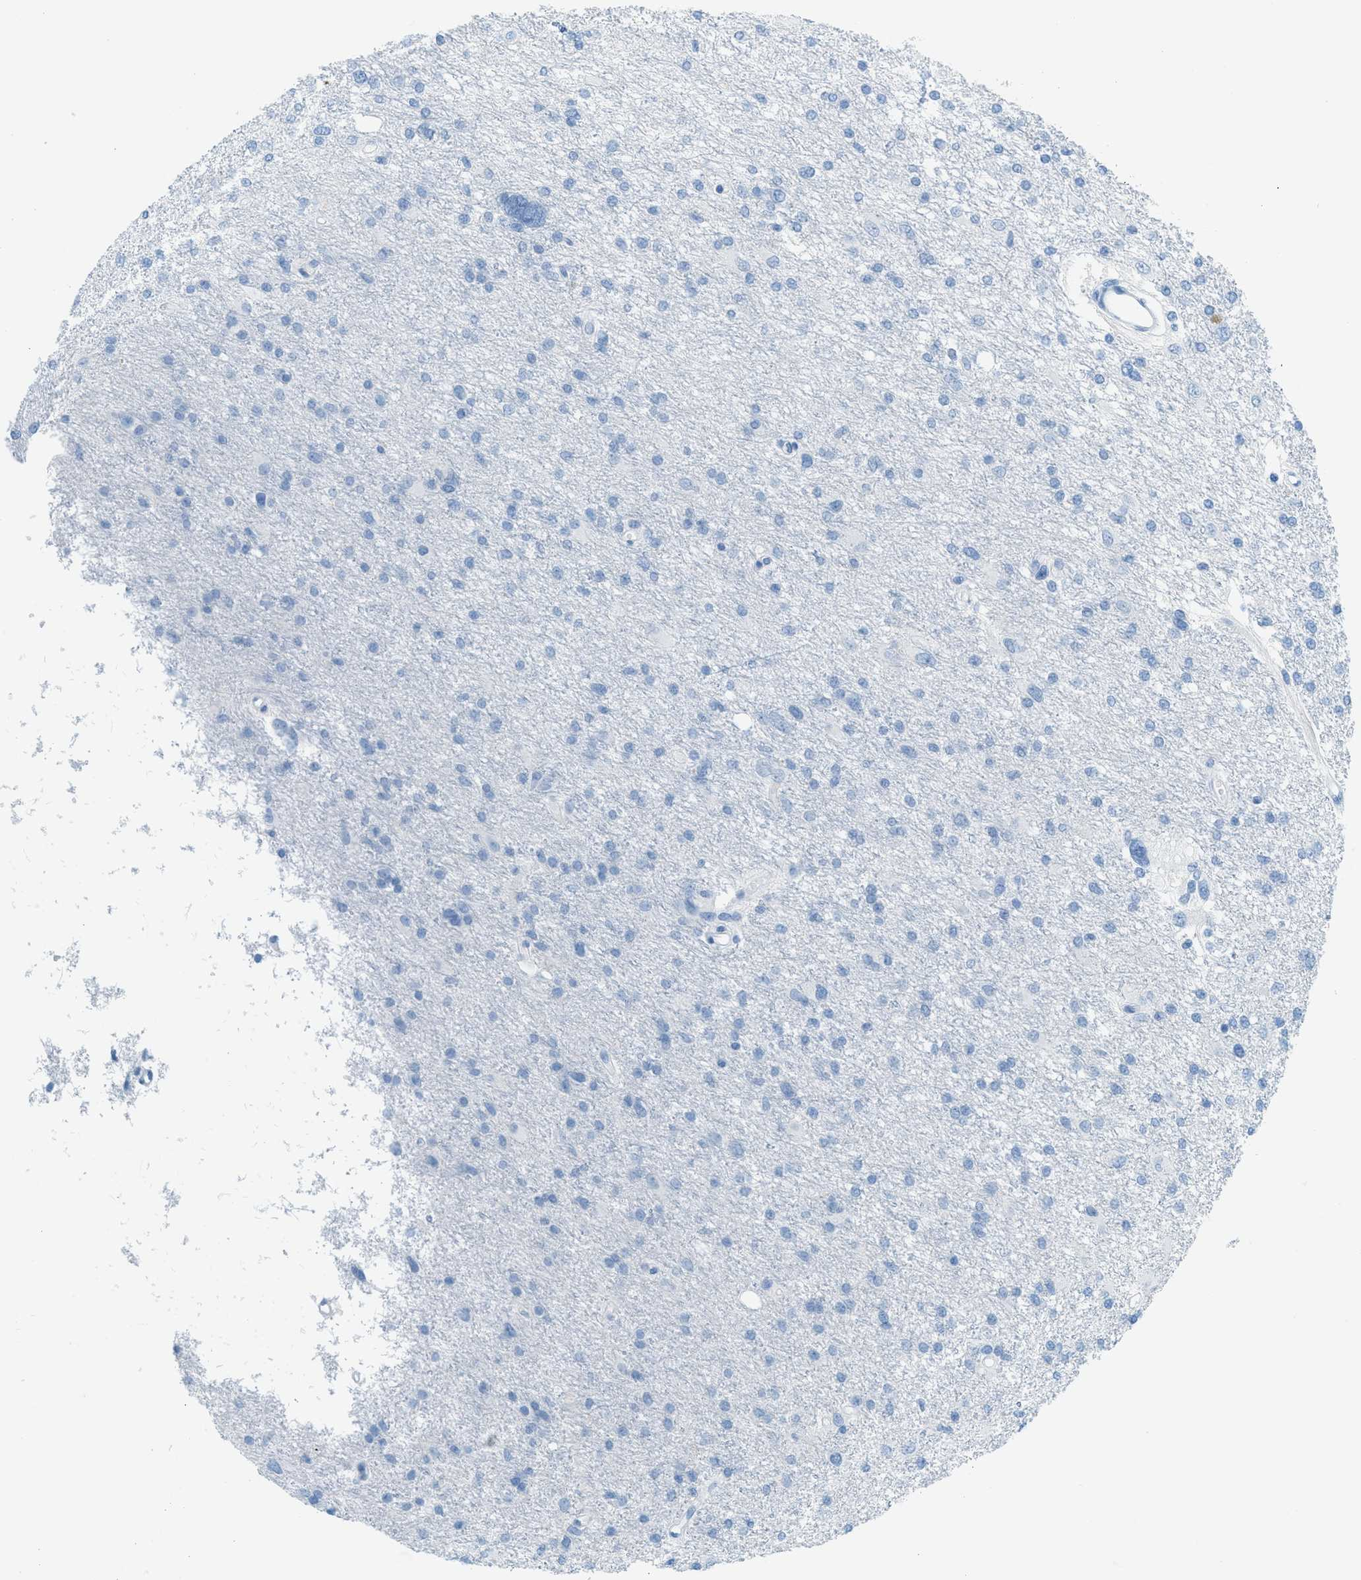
{"staining": {"intensity": "negative", "quantity": "none", "location": "none"}, "tissue": "glioma", "cell_type": "Tumor cells", "image_type": "cancer", "snomed": [{"axis": "morphology", "description": "Glioma, malignant, High grade"}, {"axis": "topography", "description": "Brain"}], "caption": "The photomicrograph reveals no staining of tumor cells in glioma.", "gene": "PPBP", "patient": {"sex": "female", "age": 59}}